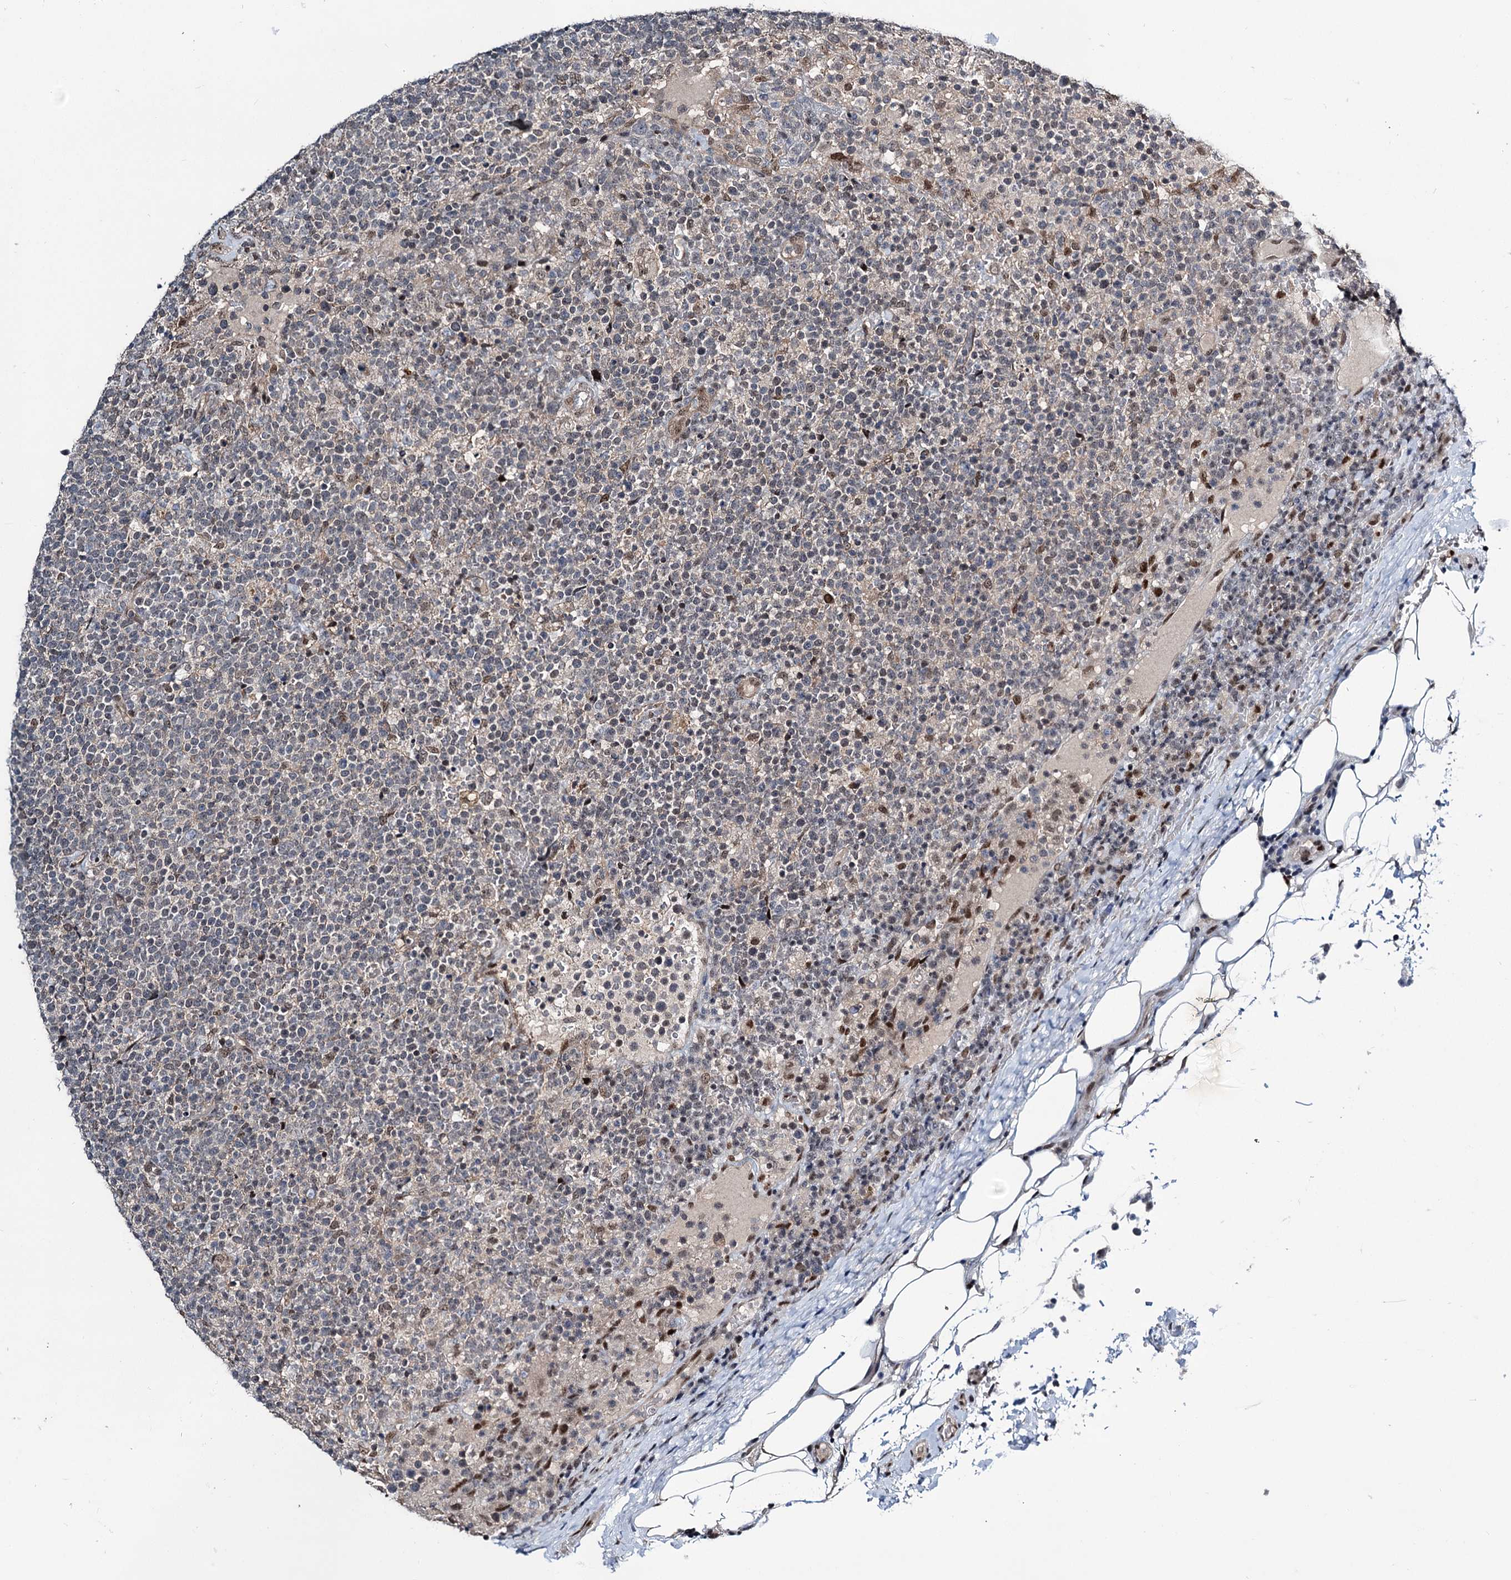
{"staining": {"intensity": "negative", "quantity": "none", "location": "none"}, "tissue": "lymphoma", "cell_type": "Tumor cells", "image_type": "cancer", "snomed": [{"axis": "morphology", "description": "Malignant lymphoma, non-Hodgkin's type, High grade"}, {"axis": "topography", "description": "Lymph node"}], "caption": "The histopathology image reveals no staining of tumor cells in lymphoma.", "gene": "DCUN1D4", "patient": {"sex": "male", "age": 61}}